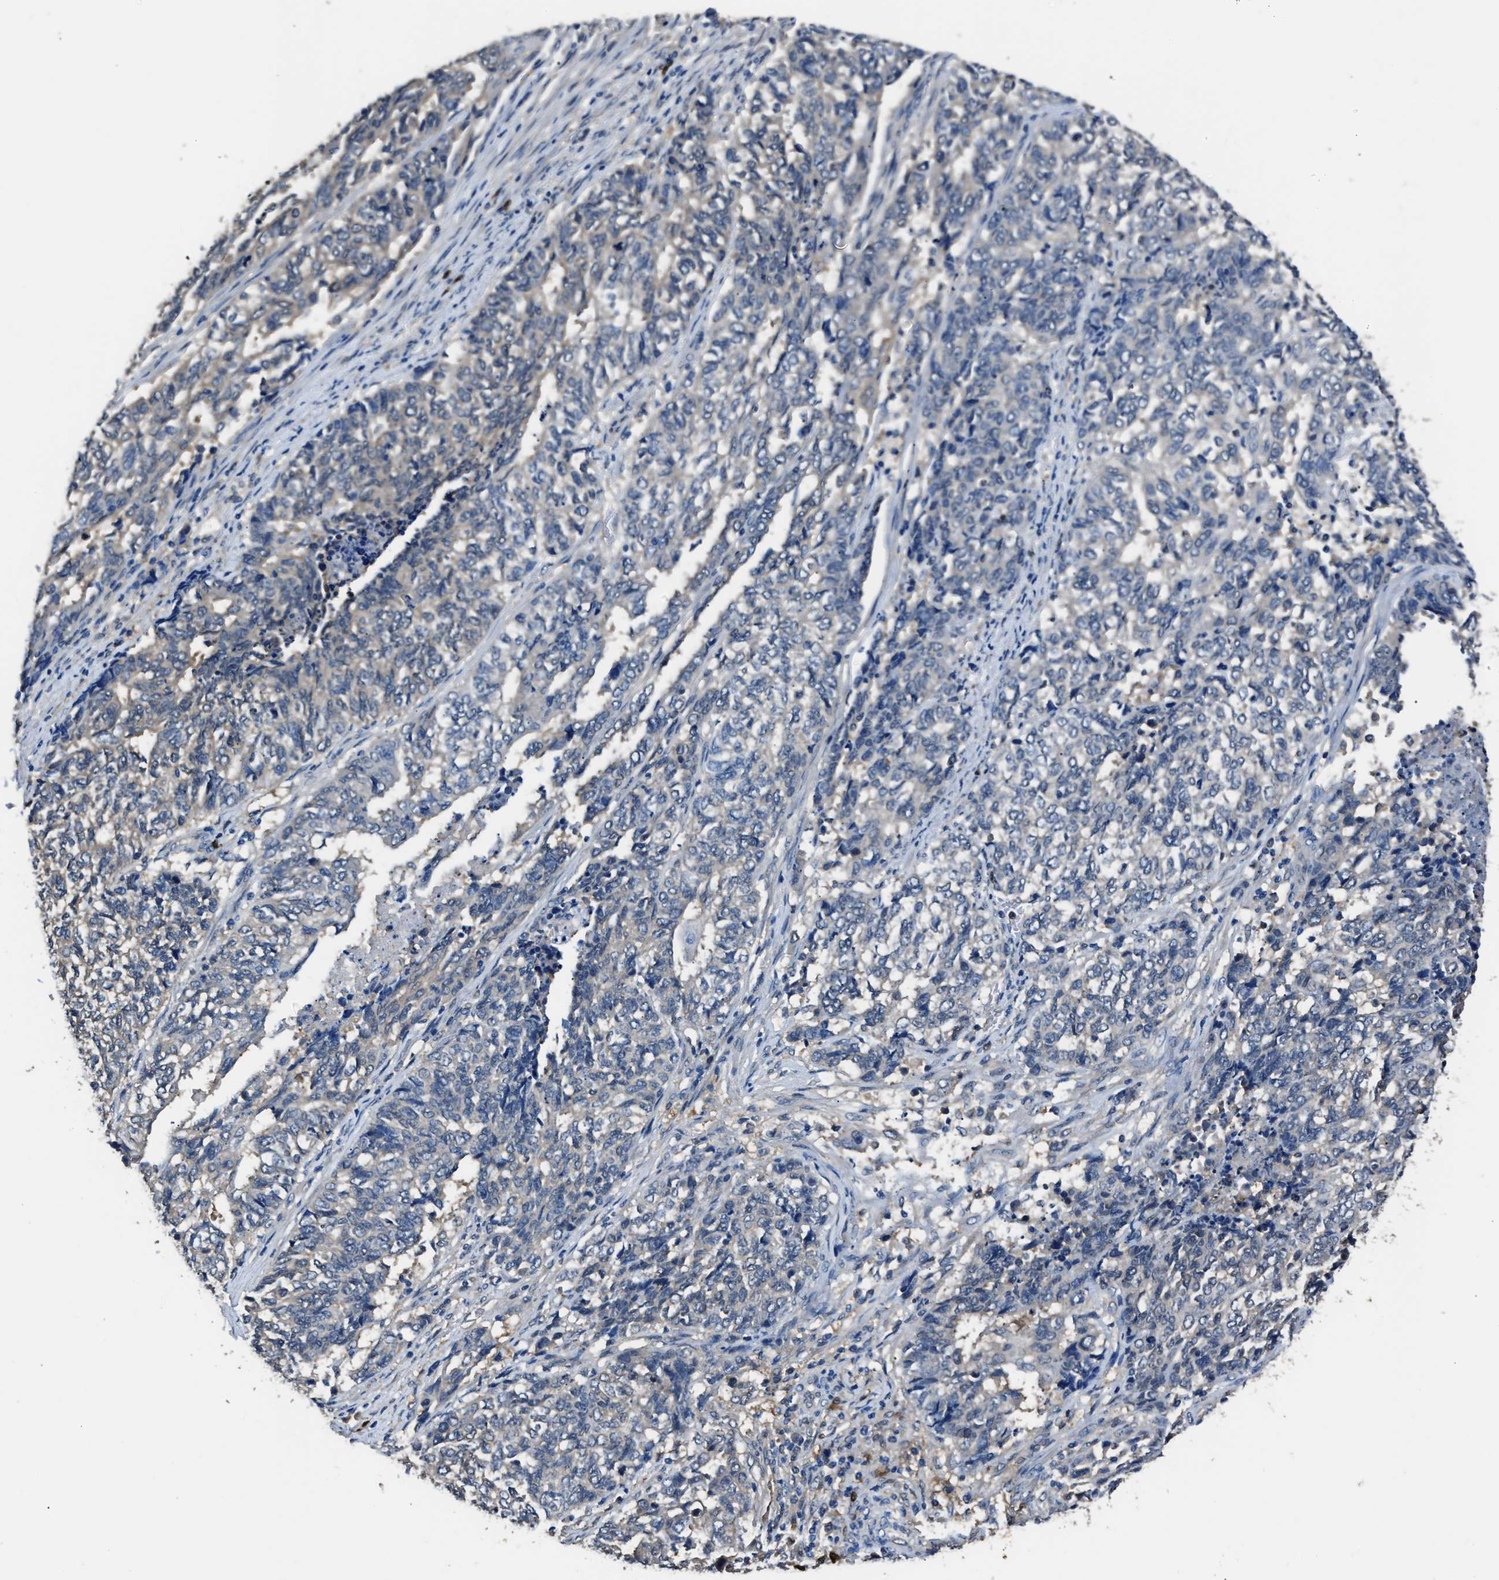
{"staining": {"intensity": "weak", "quantity": "<25%", "location": "cytoplasmic/membranous"}, "tissue": "endometrial cancer", "cell_type": "Tumor cells", "image_type": "cancer", "snomed": [{"axis": "morphology", "description": "Adenocarcinoma, NOS"}, {"axis": "topography", "description": "Endometrium"}], "caption": "Micrograph shows no significant protein expression in tumor cells of endometrial cancer (adenocarcinoma).", "gene": "GSTP1", "patient": {"sex": "female", "age": 80}}